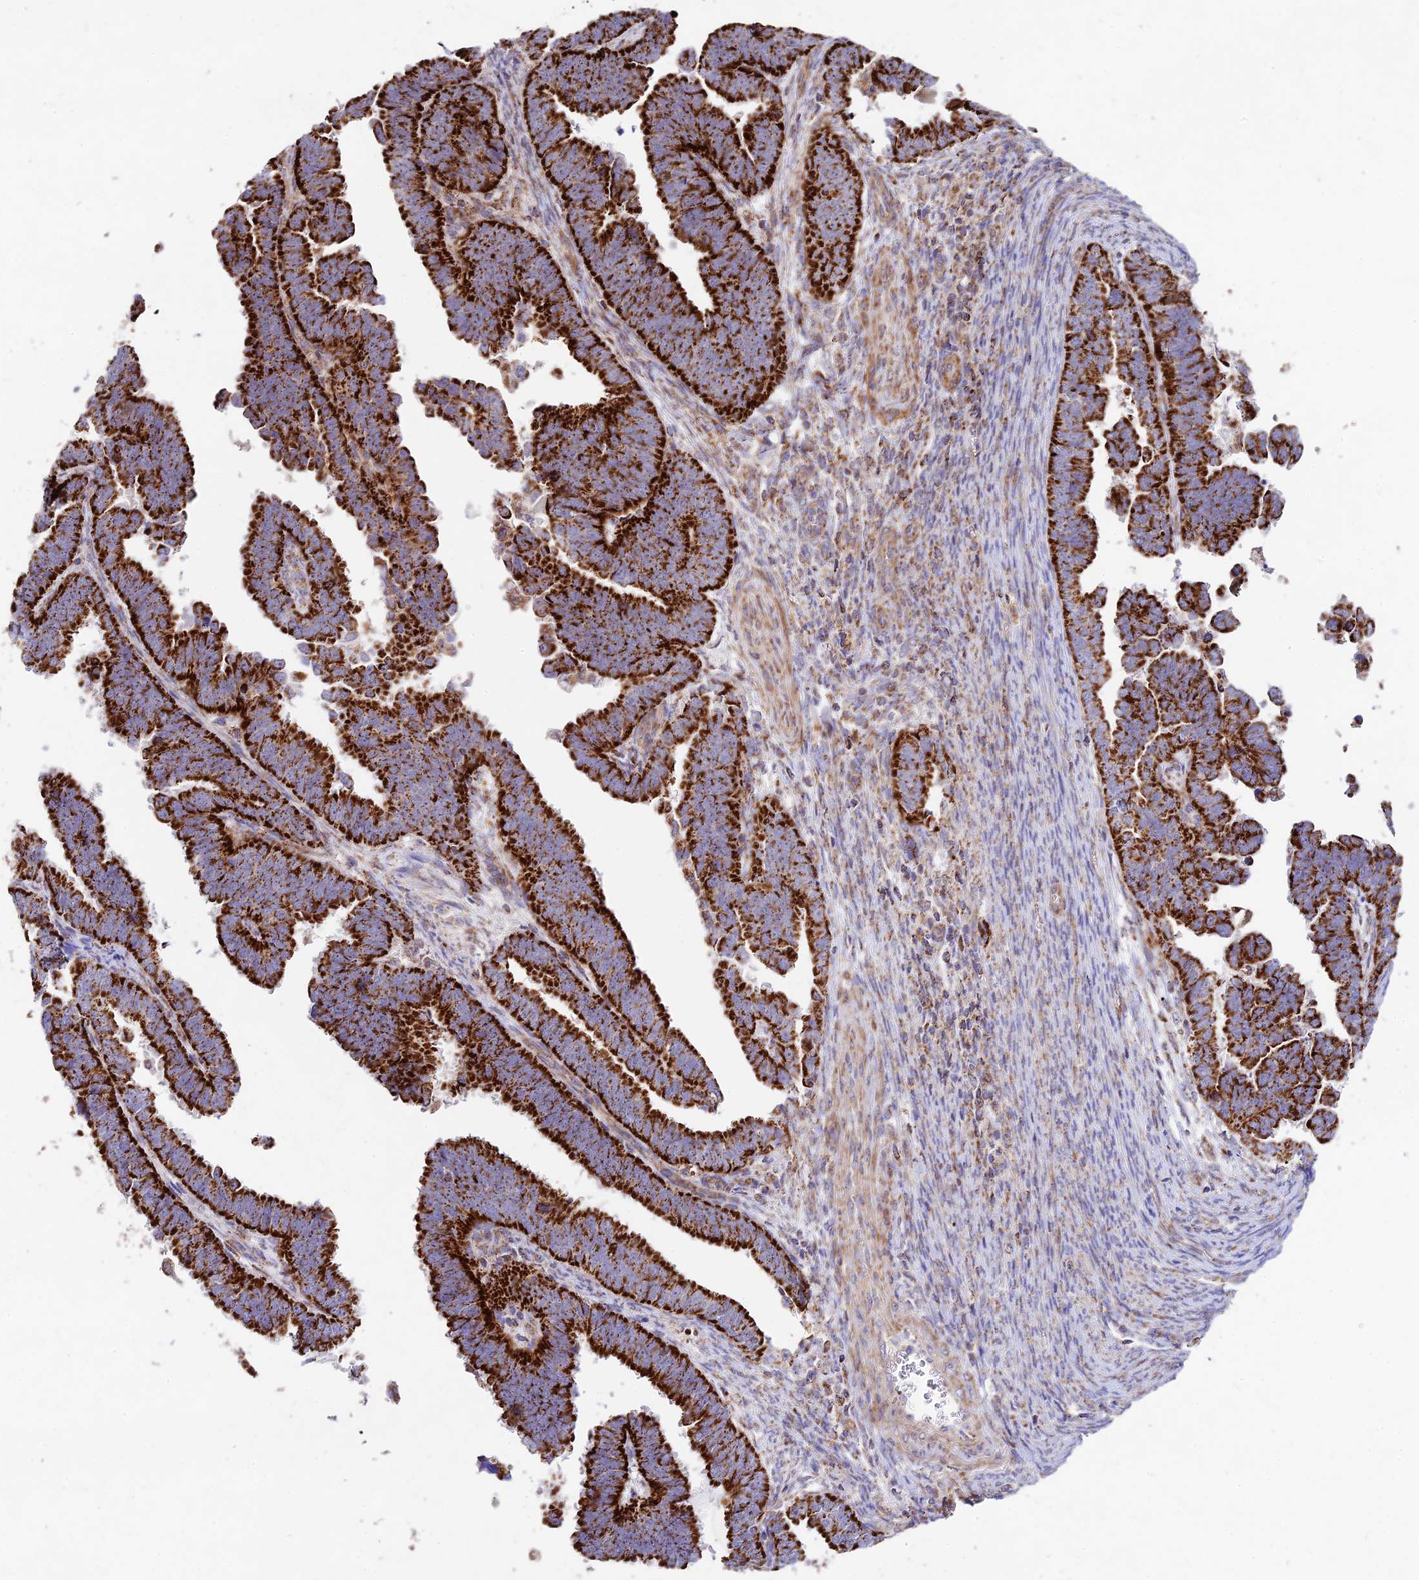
{"staining": {"intensity": "strong", "quantity": ">75%", "location": "cytoplasmic/membranous"}, "tissue": "endometrial cancer", "cell_type": "Tumor cells", "image_type": "cancer", "snomed": [{"axis": "morphology", "description": "Adenocarcinoma, NOS"}, {"axis": "topography", "description": "Endometrium"}], "caption": "An image showing strong cytoplasmic/membranous staining in approximately >75% of tumor cells in endometrial cancer (adenocarcinoma), as visualized by brown immunohistochemical staining.", "gene": "KHDC3L", "patient": {"sex": "female", "age": 75}}